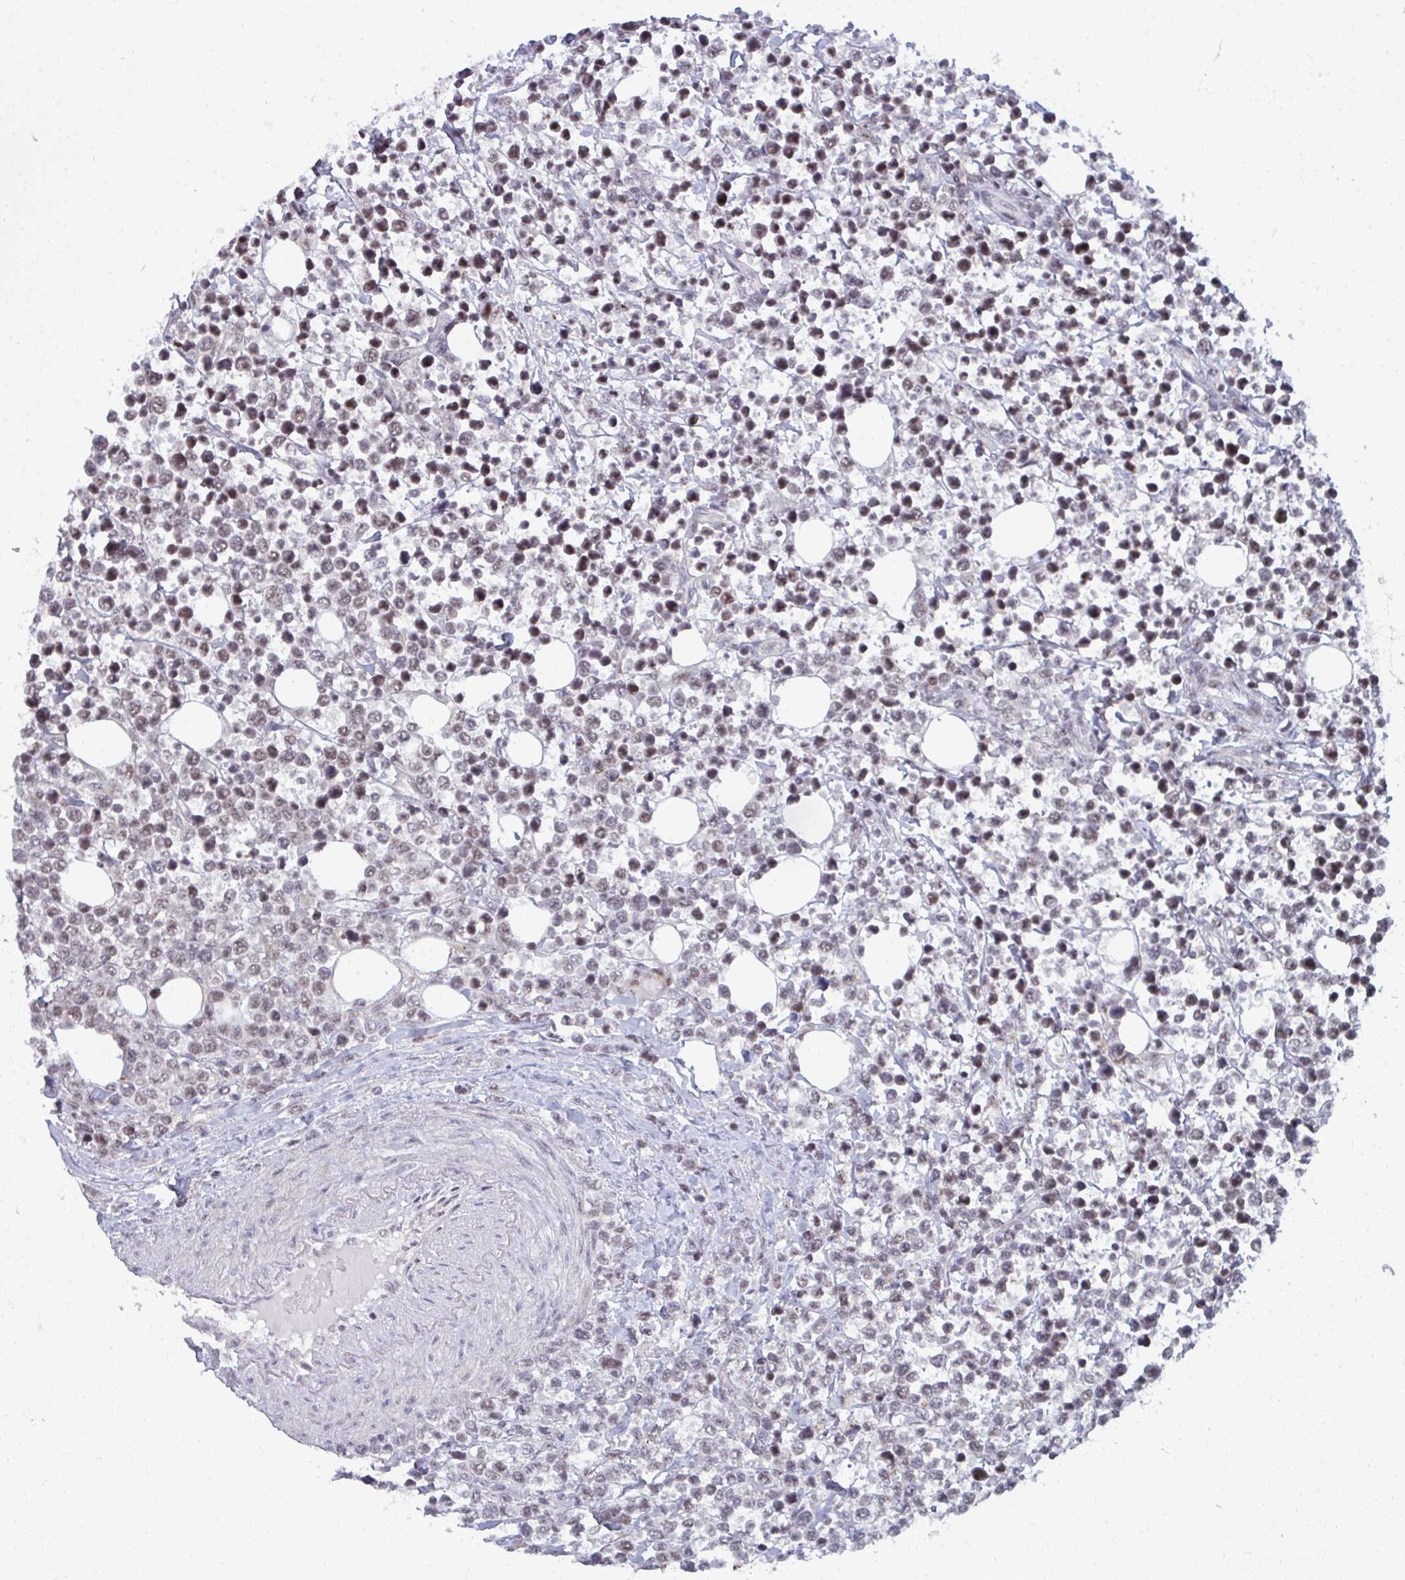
{"staining": {"intensity": "weak", "quantity": "25%-75%", "location": "nuclear"}, "tissue": "lymphoma", "cell_type": "Tumor cells", "image_type": "cancer", "snomed": [{"axis": "morphology", "description": "Malignant lymphoma, non-Hodgkin's type, Low grade"}, {"axis": "topography", "description": "Lymph node"}], "caption": "Lymphoma stained for a protein reveals weak nuclear positivity in tumor cells.", "gene": "ATF1", "patient": {"sex": "male", "age": 60}}